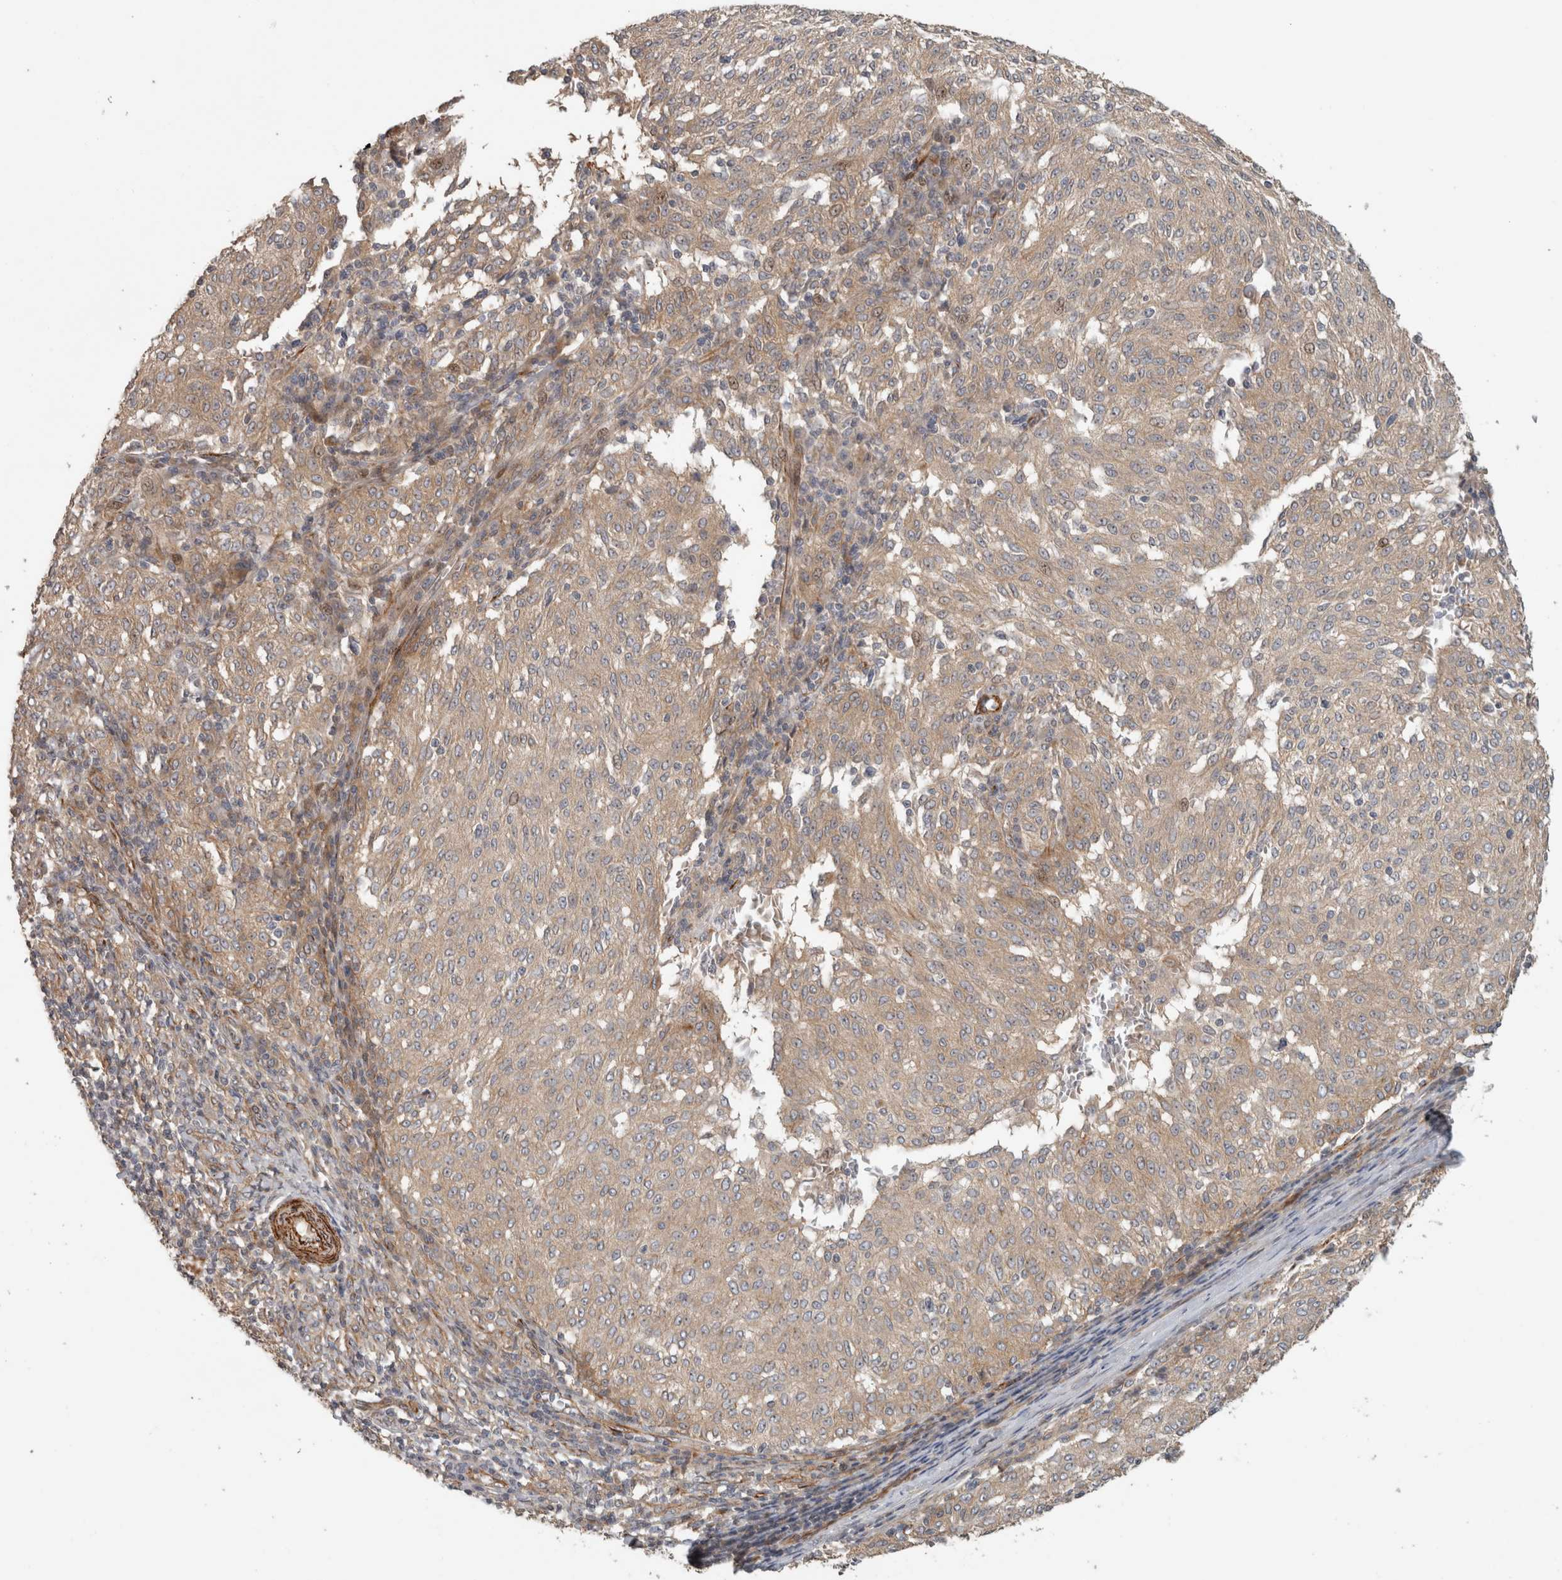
{"staining": {"intensity": "weak", "quantity": "<25%", "location": "cytoplasmic/membranous"}, "tissue": "melanoma", "cell_type": "Tumor cells", "image_type": "cancer", "snomed": [{"axis": "morphology", "description": "Malignant melanoma, NOS"}, {"axis": "topography", "description": "Skin"}], "caption": "Immunohistochemical staining of malignant melanoma shows no significant expression in tumor cells.", "gene": "SIPA1L2", "patient": {"sex": "female", "age": 72}}